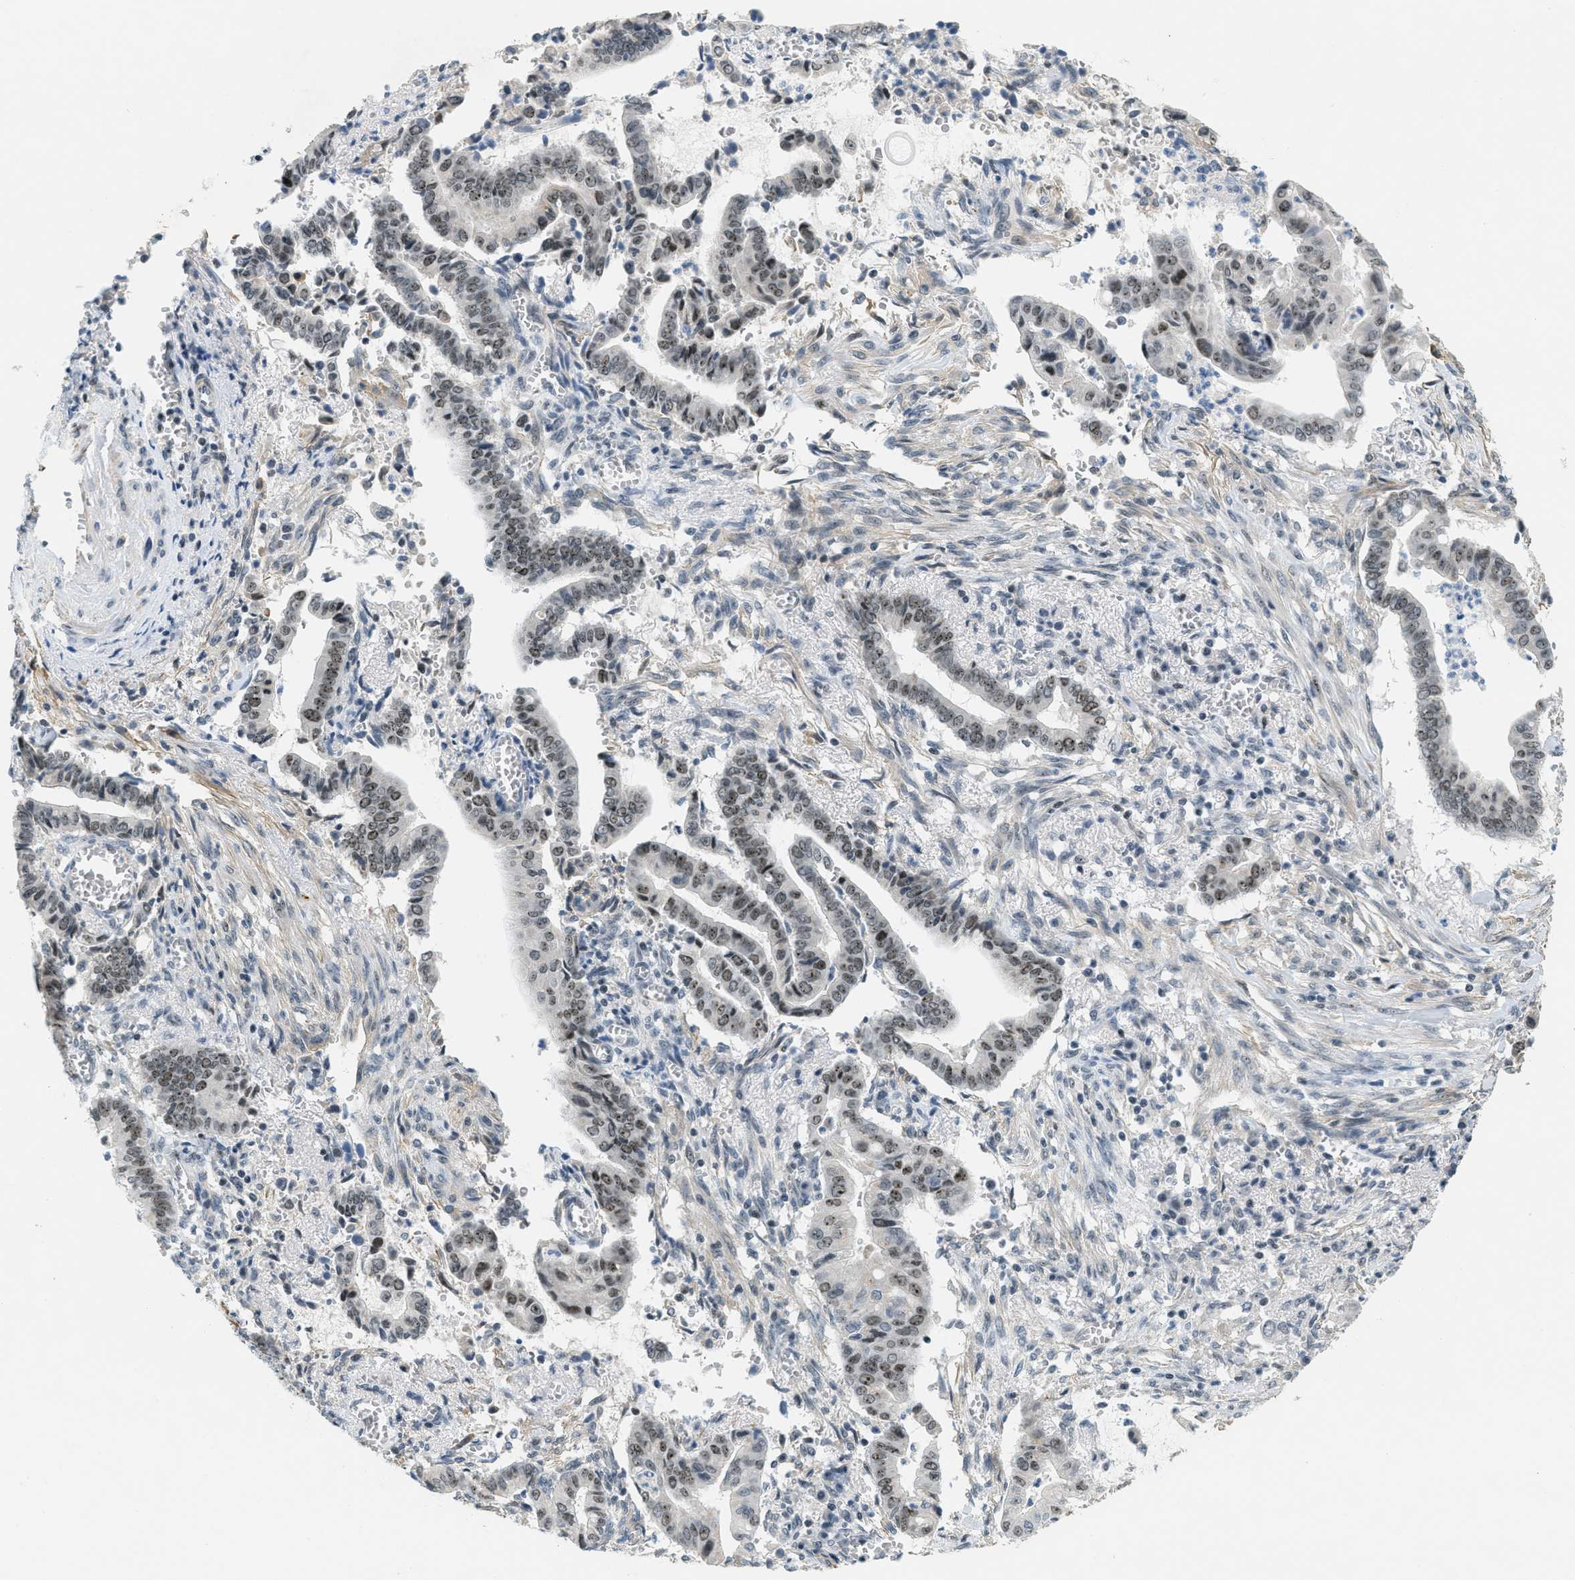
{"staining": {"intensity": "moderate", "quantity": "25%-75%", "location": "nuclear"}, "tissue": "cervical cancer", "cell_type": "Tumor cells", "image_type": "cancer", "snomed": [{"axis": "morphology", "description": "Adenocarcinoma, NOS"}, {"axis": "topography", "description": "Cervix"}], "caption": "Immunohistochemistry of human cervical cancer (adenocarcinoma) reveals medium levels of moderate nuclear expression in about 25%-75% of tumor cells.", "gene": "DDX47", "patient": {"sex": "female", "age": 44}}